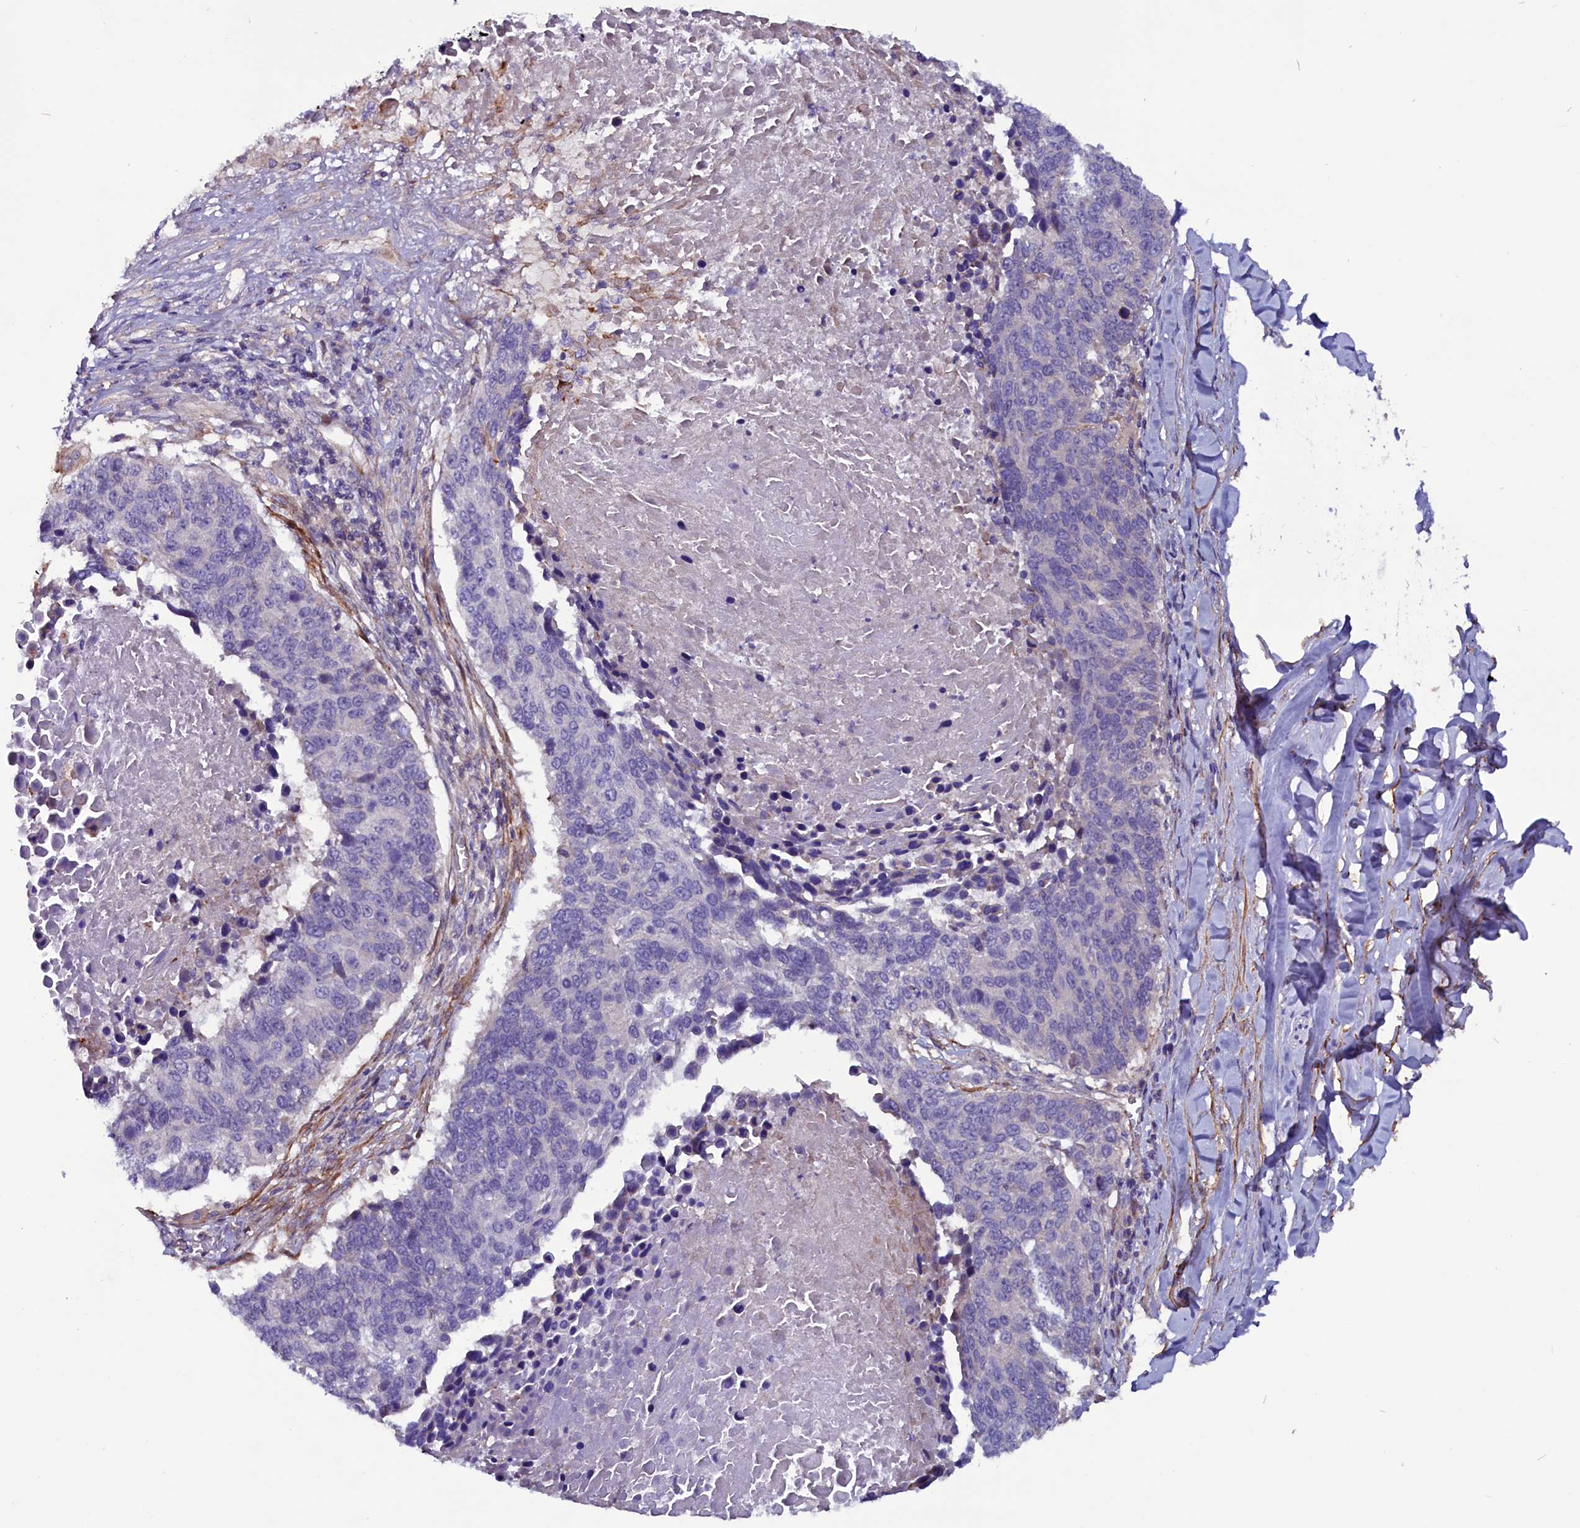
{"staining": {"intensity": "negative", "quantity": "none", "location": "none"}, "tissue": "lung cancer", "cell_type": "Tumor cells", "image_type": "cancer", "snomed": [{"axis": "morphology", "description": "Normal tissue, NOS"}, {"axis": "morphology", "description": "Squamous cell carcinoma, NOS"}, {"axis": "topography", "description": "Lymph node"}, {"axis": "topography", "description": "Lung"}], "caption": "Squamous cell carcinoma (lung) stained for a protein using immunohistochemistry (IHC) displays no expression tumor cells.", "gene": "ZNF749", "patient": {"sex": "male", "age": 66}}